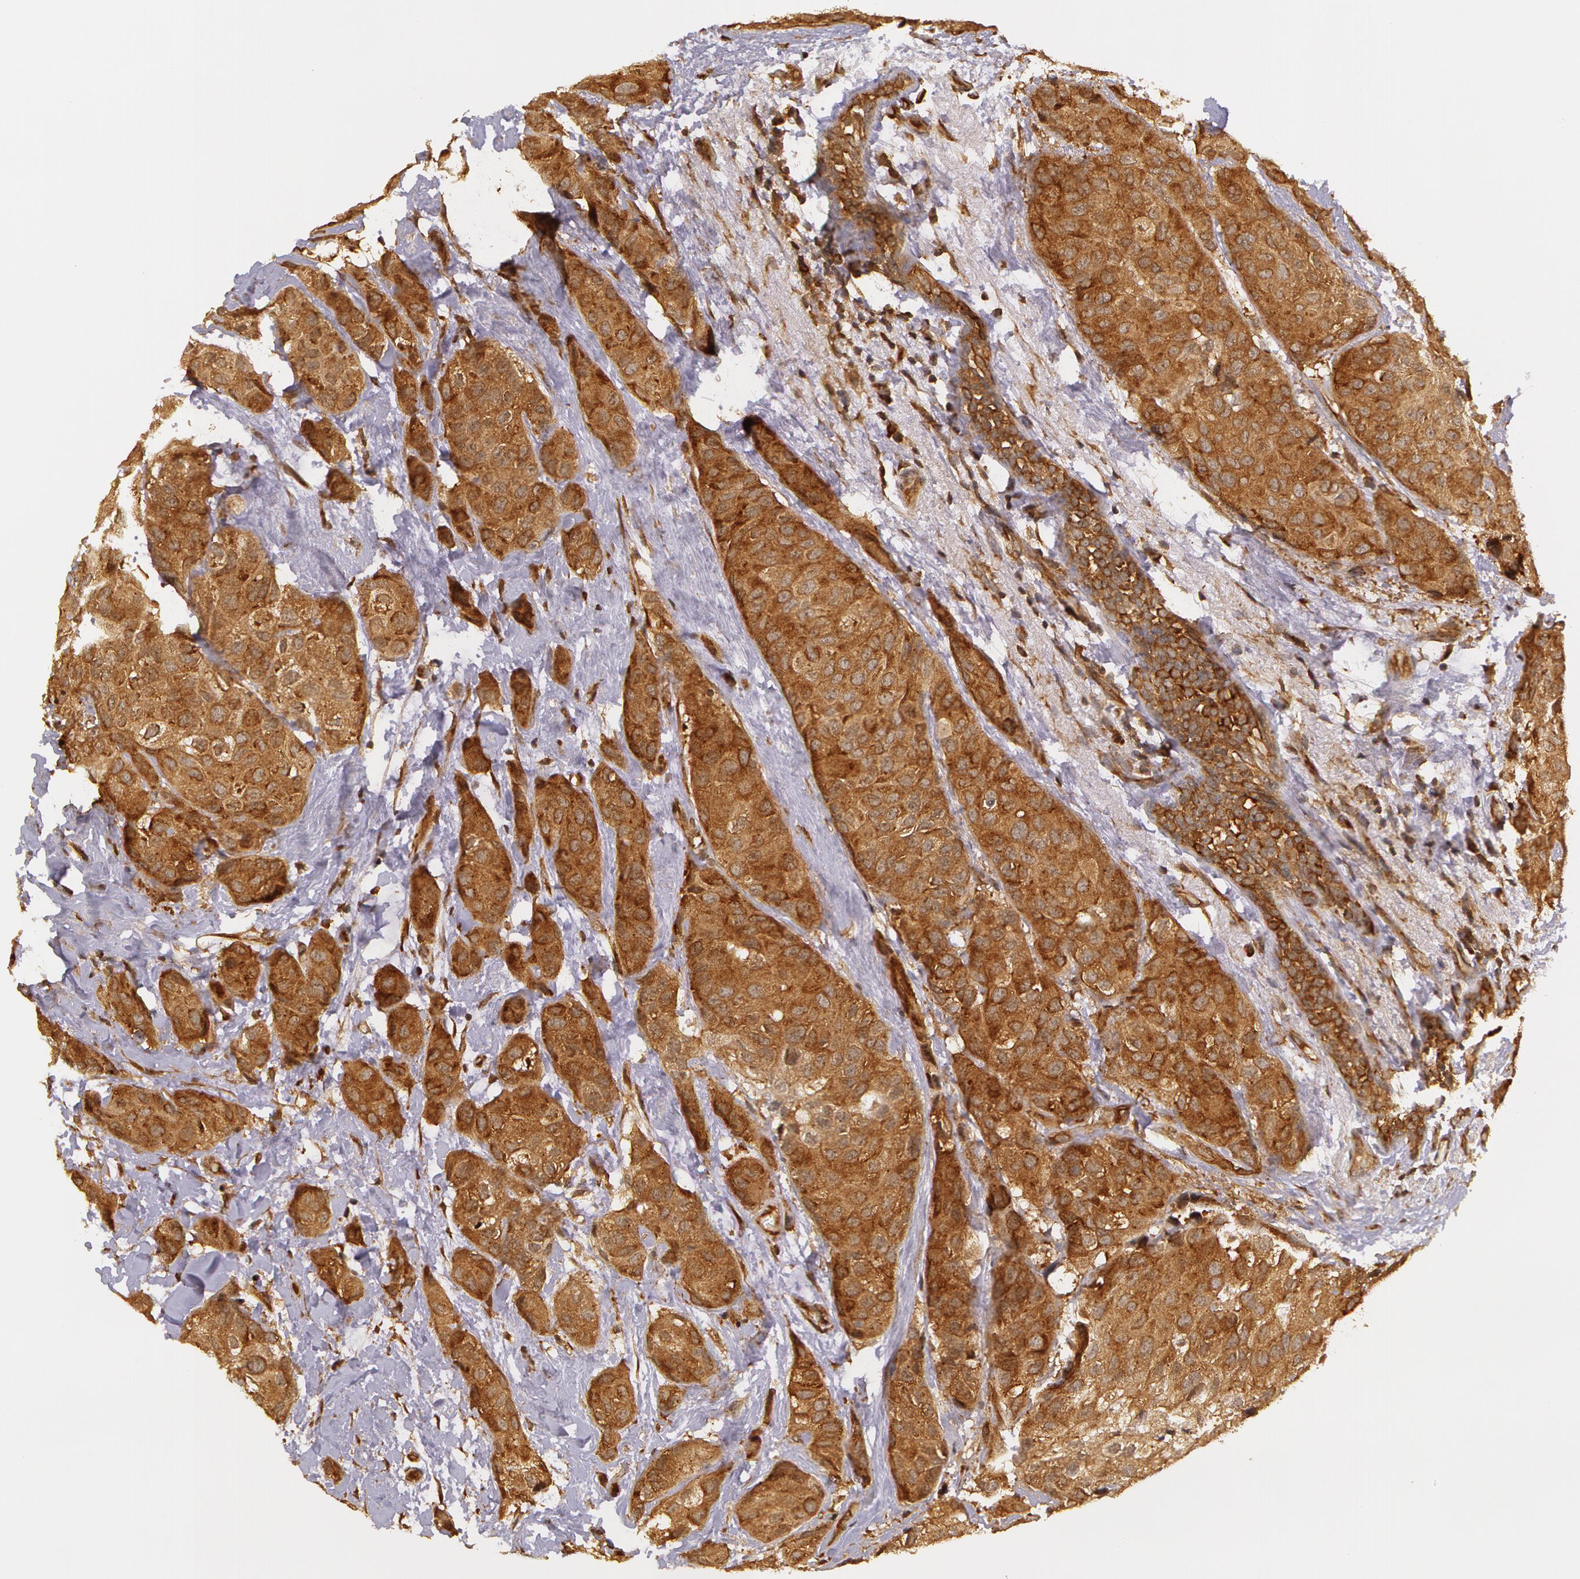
{"staining": {"intensity": "strong", "quantity": ">75%", "location": "cytoplasmic/membranous"}, "tissue": "breast cancer", "cell_type": "Tumor cells", "image_type": "cancer", "snomed": [{"axis": "morphology", "description": "Duct carcinoma"}, {"axis": "topography", "description": "Breast"}], "caption": "Strong cytoplasmic/membranous protein staining is appreciated in about >75% of tumor cells in breast intraductal carcinoma.", "gene": "ASCC2", "patient": {"sex": "female", "age": 68}}